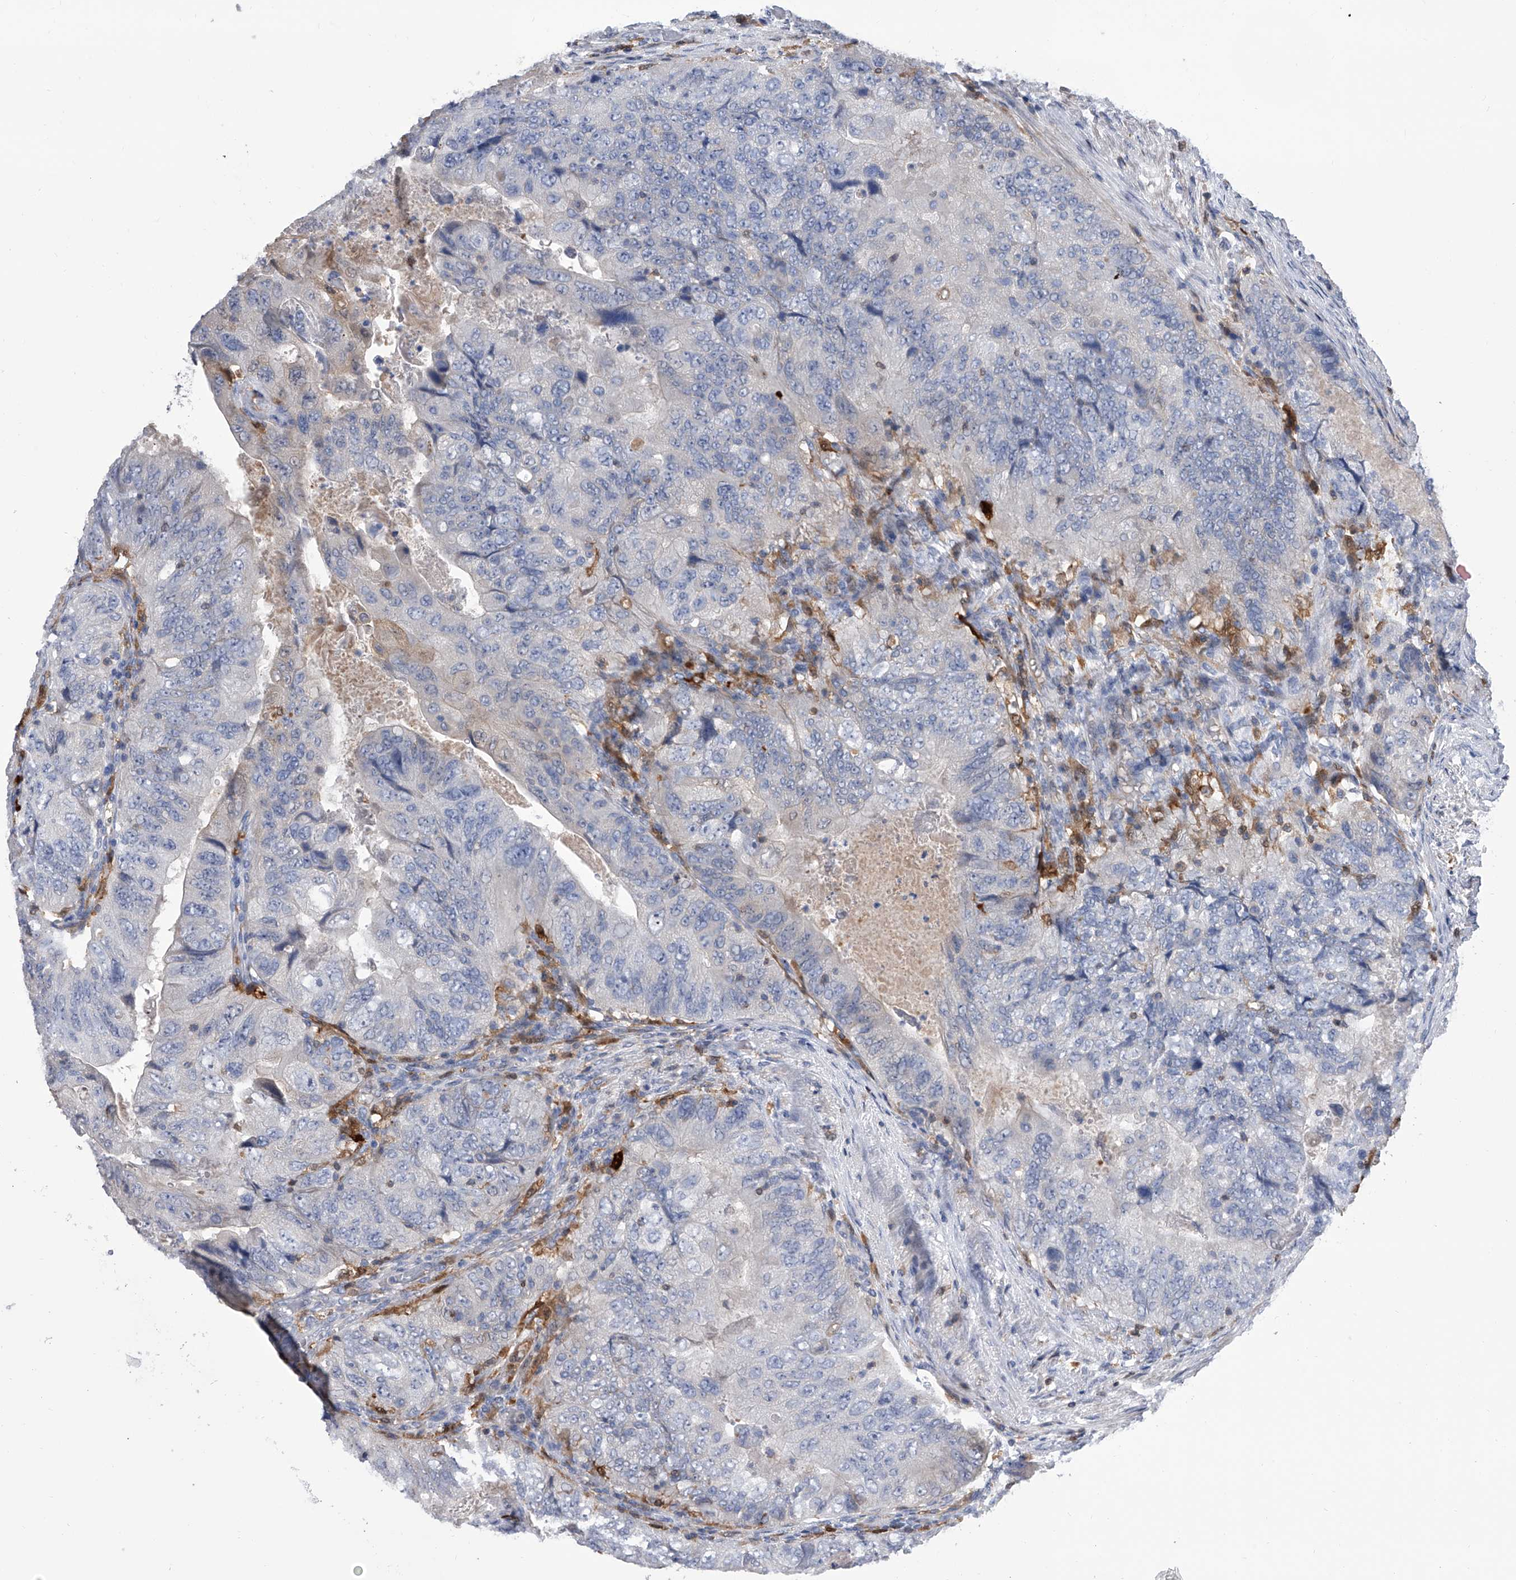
{"staining": {"intensity": "negative", "quantity": "none", "location": "none"}, "tissue": "colorectal cancer", "cell_type": "Tumor cells", "image_type": "cancer", "snomed": [{"axis": "morphology", "description": "Adenocarcinoma, NOS"}, {"axis": "topography", "description": "Rectum"}], "caption": "Tumor cells are negative for protein expression in human colorectal adenocarcinoma.", "gene": "SERPINB9", "patient": {"sex": "male", "age": 63}}